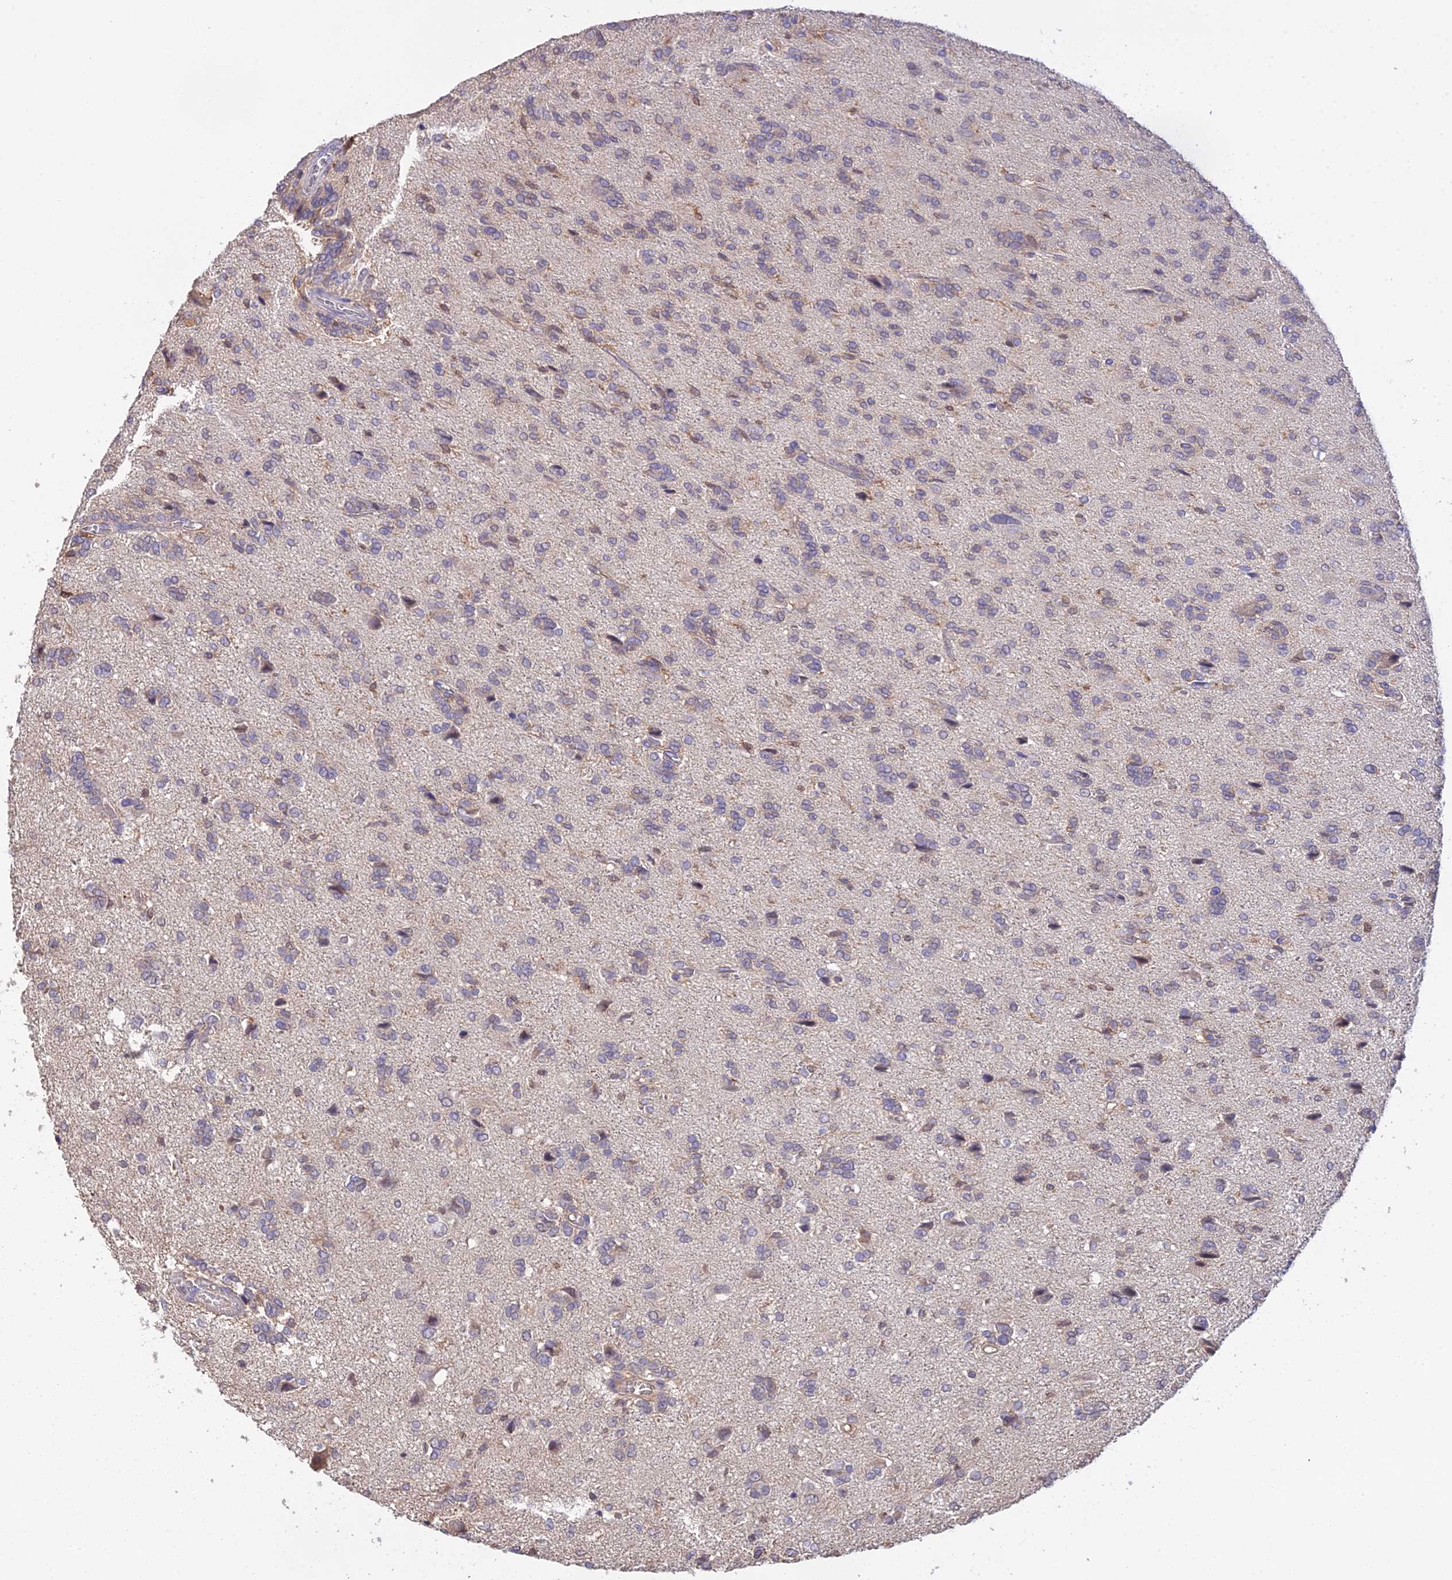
{"staining": {"intensity": "negative", "quantity": "none", "location": "none"}, "tissue": "glioma", "cell_type": "Tumor cells", "image_type": "cancer", "snomed": [{"axis": "morphology", "description": "Glioma, malignant, High grade"}, {"axis": "topography", "description": "Brain"}], "caption": "IHC of human malignant high-grade glioma shows no positivity in tumor cells.", "gene": "FBP1", "patient": {"sex": "female", "age": 59}}